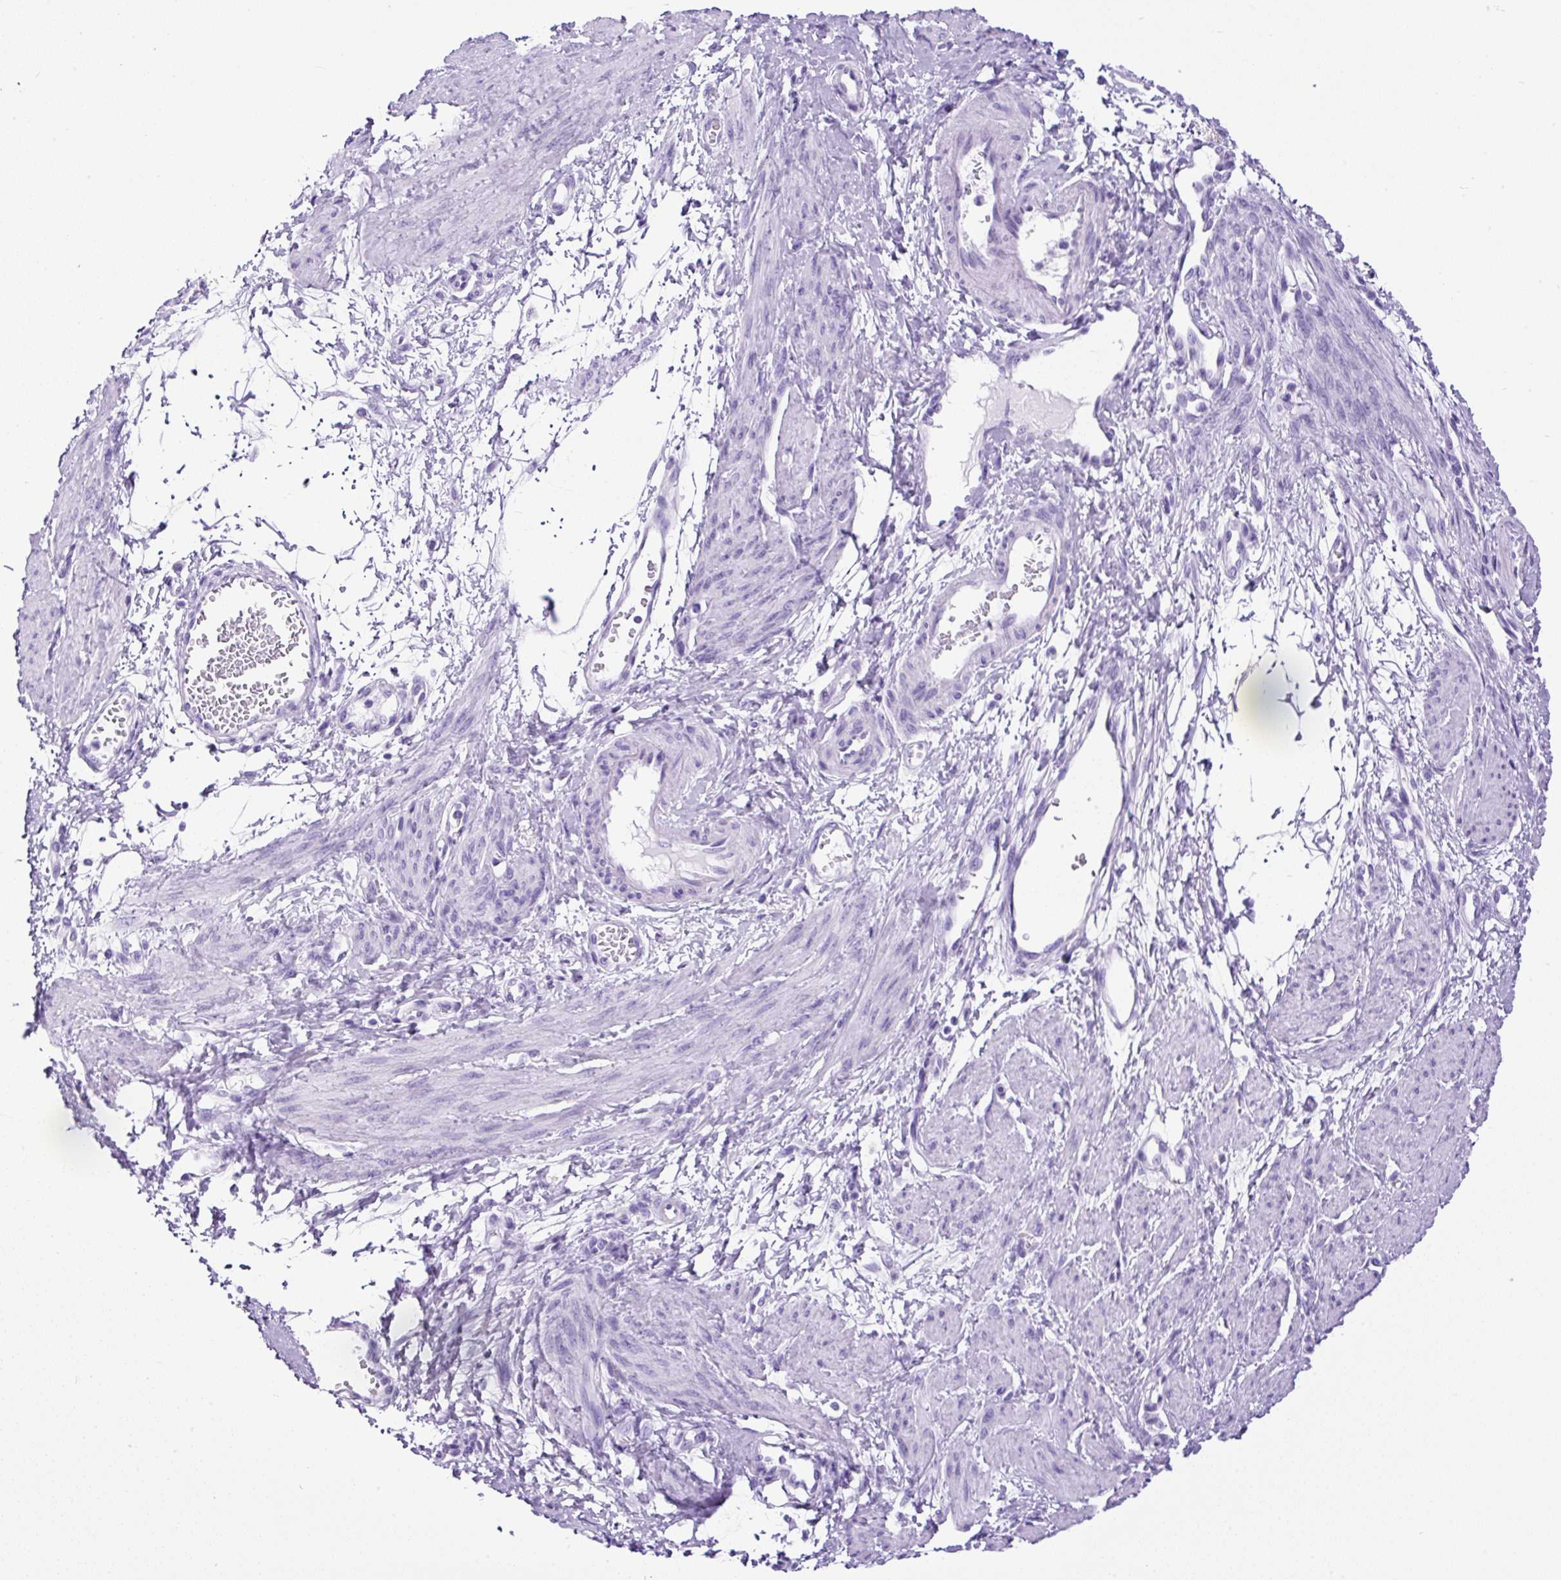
{"staining": {"intensity": "negative", "quantity": "none", "location": "none"}, "tissue": "smooth muscle", "cell_type": "Smooth muscle cells", "image_type": "normal", "snomed": [{"axis": "morphology", "description": "Normal tissue, NOS"}, {"axis": "topography", "description": "Smooth muscle"}, {"axis": "topography", "description": "Uterus"}], "caption": "Immunohistochemistry of unremarkable human smooth muscle shows no expression in smooth muscle cells.", "gene": "CEL", "patient": {"sex": "female", "age": 39}}